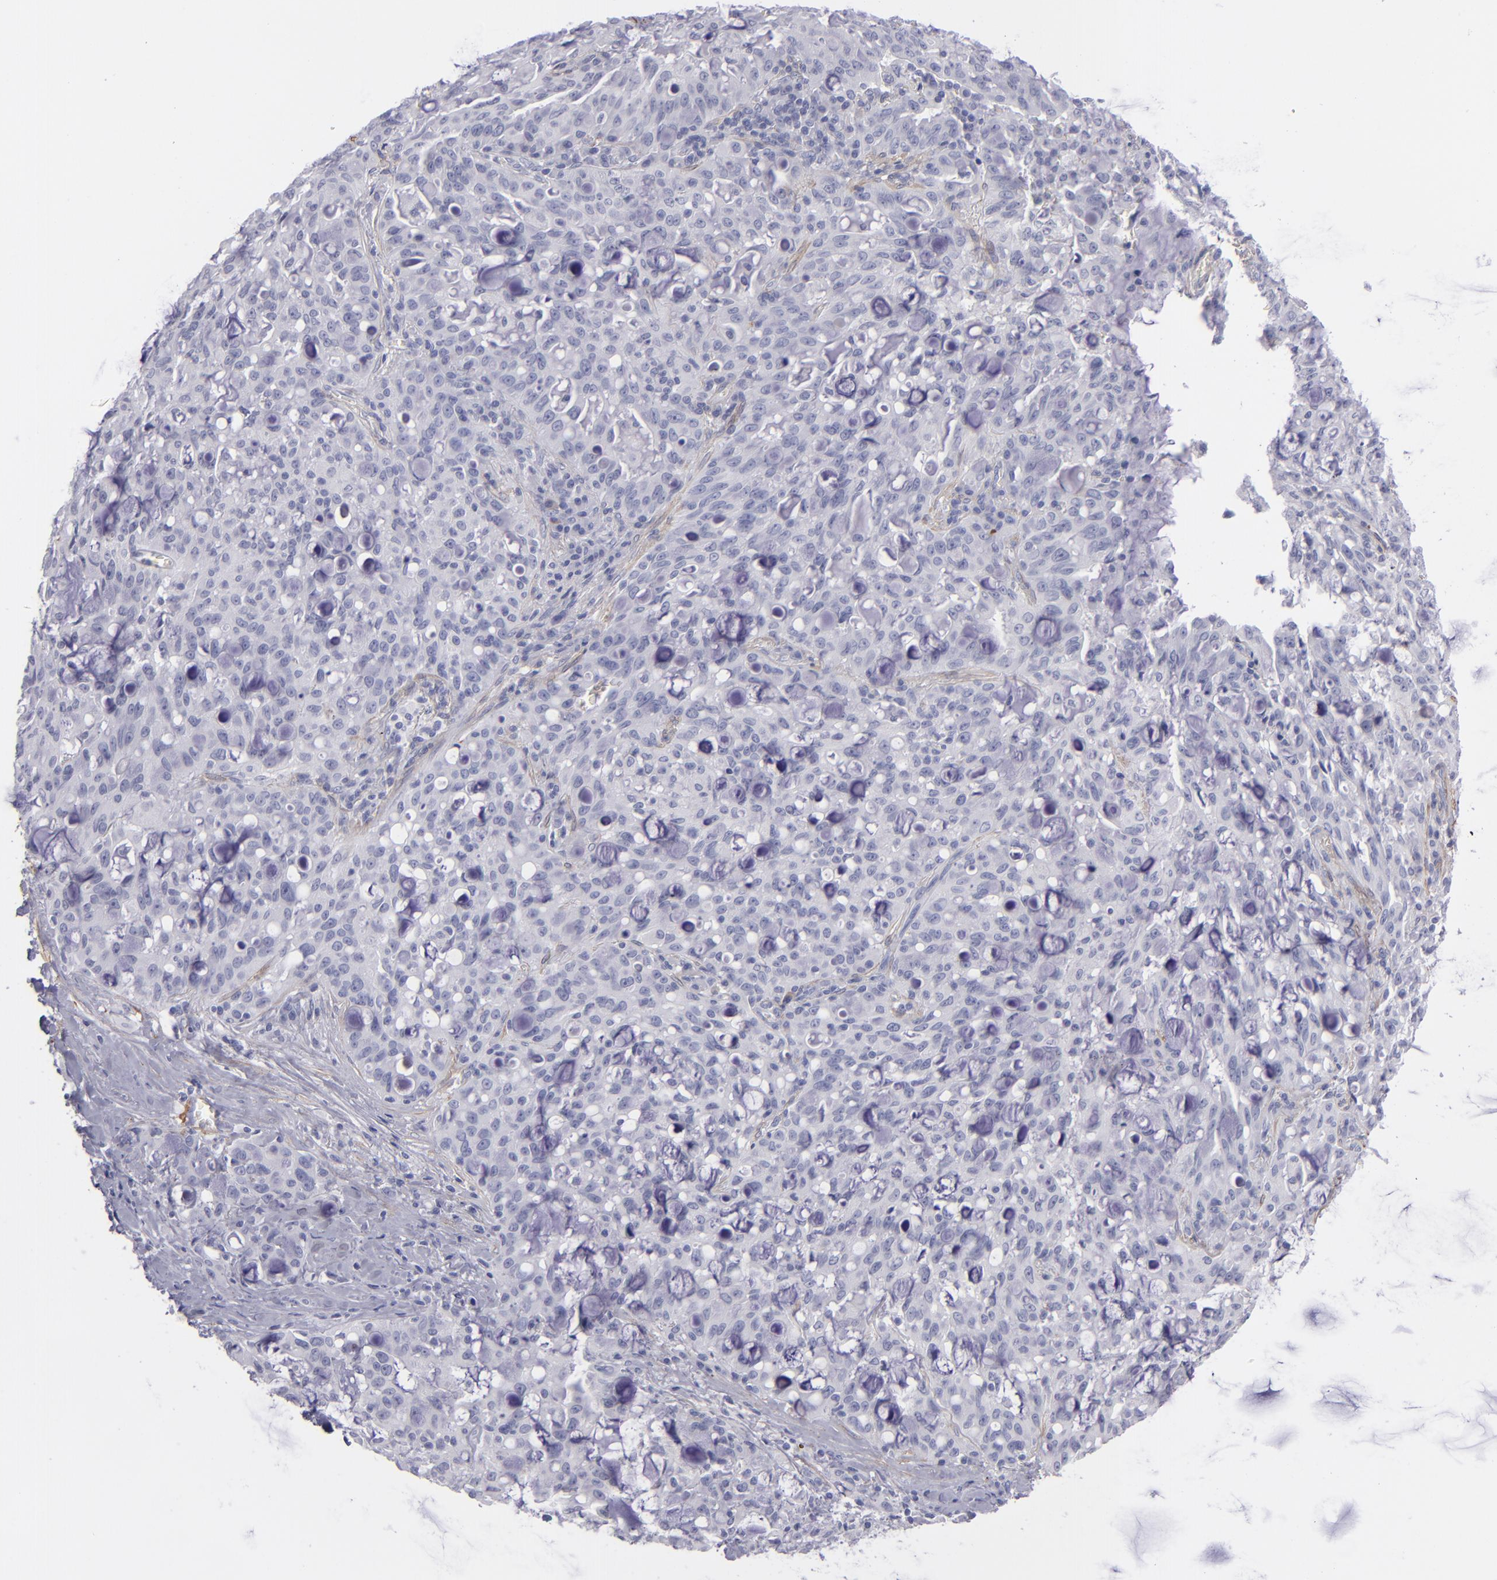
{"staining": {"intensity": "negative", "quantity": "none", "location": "none"}, "tissue": "lung cancer", "cell_type": "Tumor cells", "image_type": "cancer", "snomed": [{"axis": "morphology", "description": "Adenocarcinoma, NOS"}, {"axis": "topography", "description": "Lung"}], "caption": "Adenocarcinoma (lung) was stained to show a protein in brown. There is no significant expression in tumor cells.", "gene": "MYH11", "patient": {"sex": "female", "age": 44}}